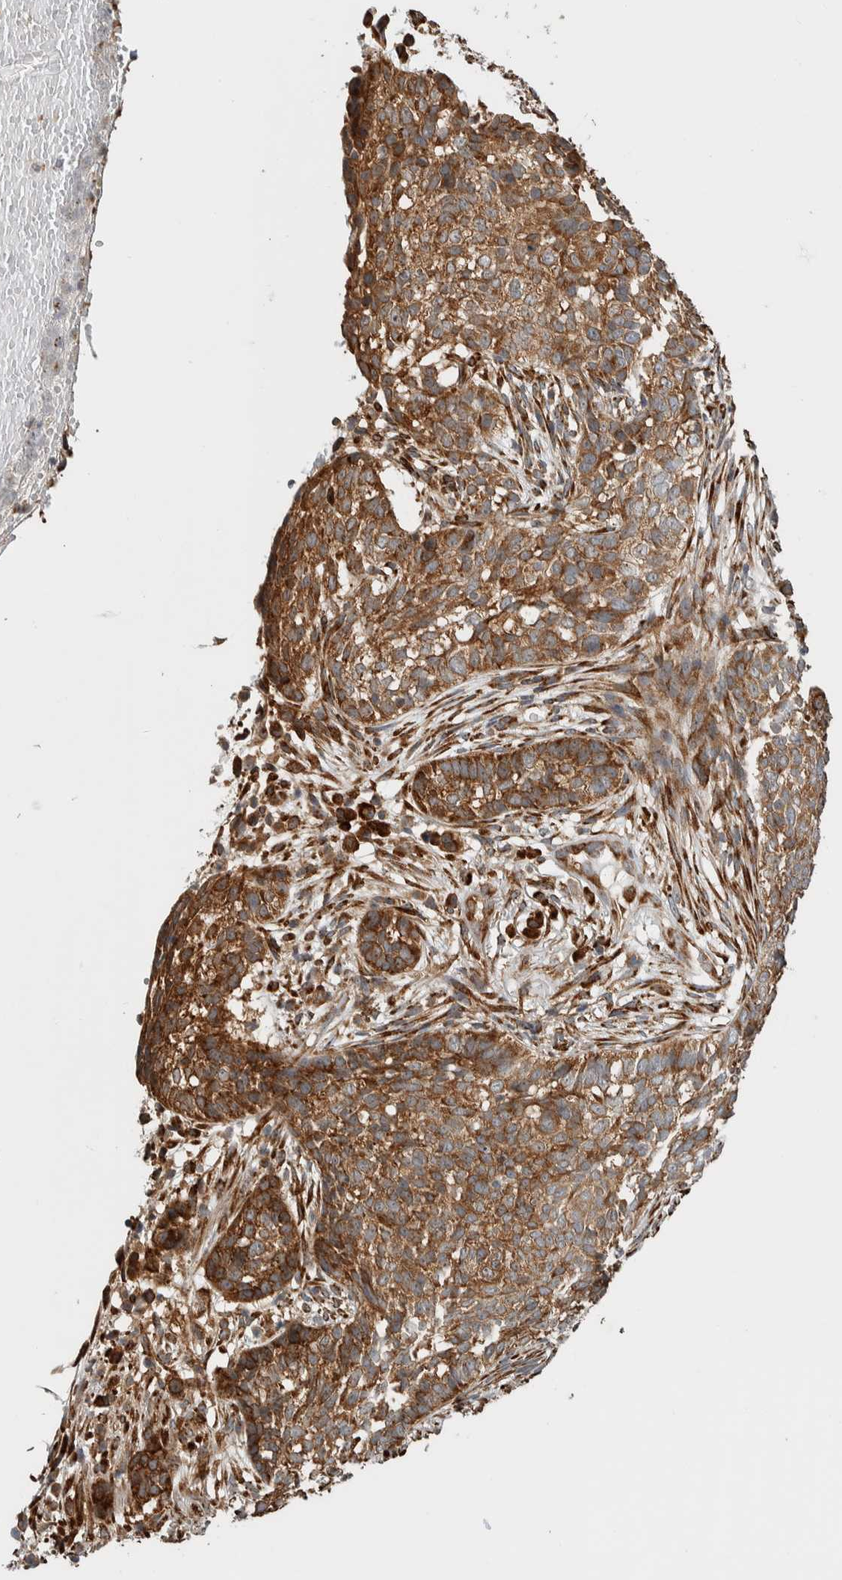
{"staining": {"intensity": "strong", "quantity": ">75%", "location": "cytoplasmic/membranous"}, "tissue": "skin cancer", "cell_type": "Tumor cells", "image_type": "cancer", "snomed": [{"axis": "morphology", "description": "Basal cell carcinoma"}, {"axis": "topography", "description": "Skin"}], "caption": "Immunohistochemical staining of human skin basal cell carcinoma demonstrates strong cytoplasmic/membranous protein positivity in about >75% of tumor cells. The staining is performed using DAB (3,3'-diaminobenzidine) brown chromogen to label protein expression. The nuclei are counter-stained blue using hematoxylin.", "gene": "EIF3H", "patient": {"sex": "male", "age": 85}}